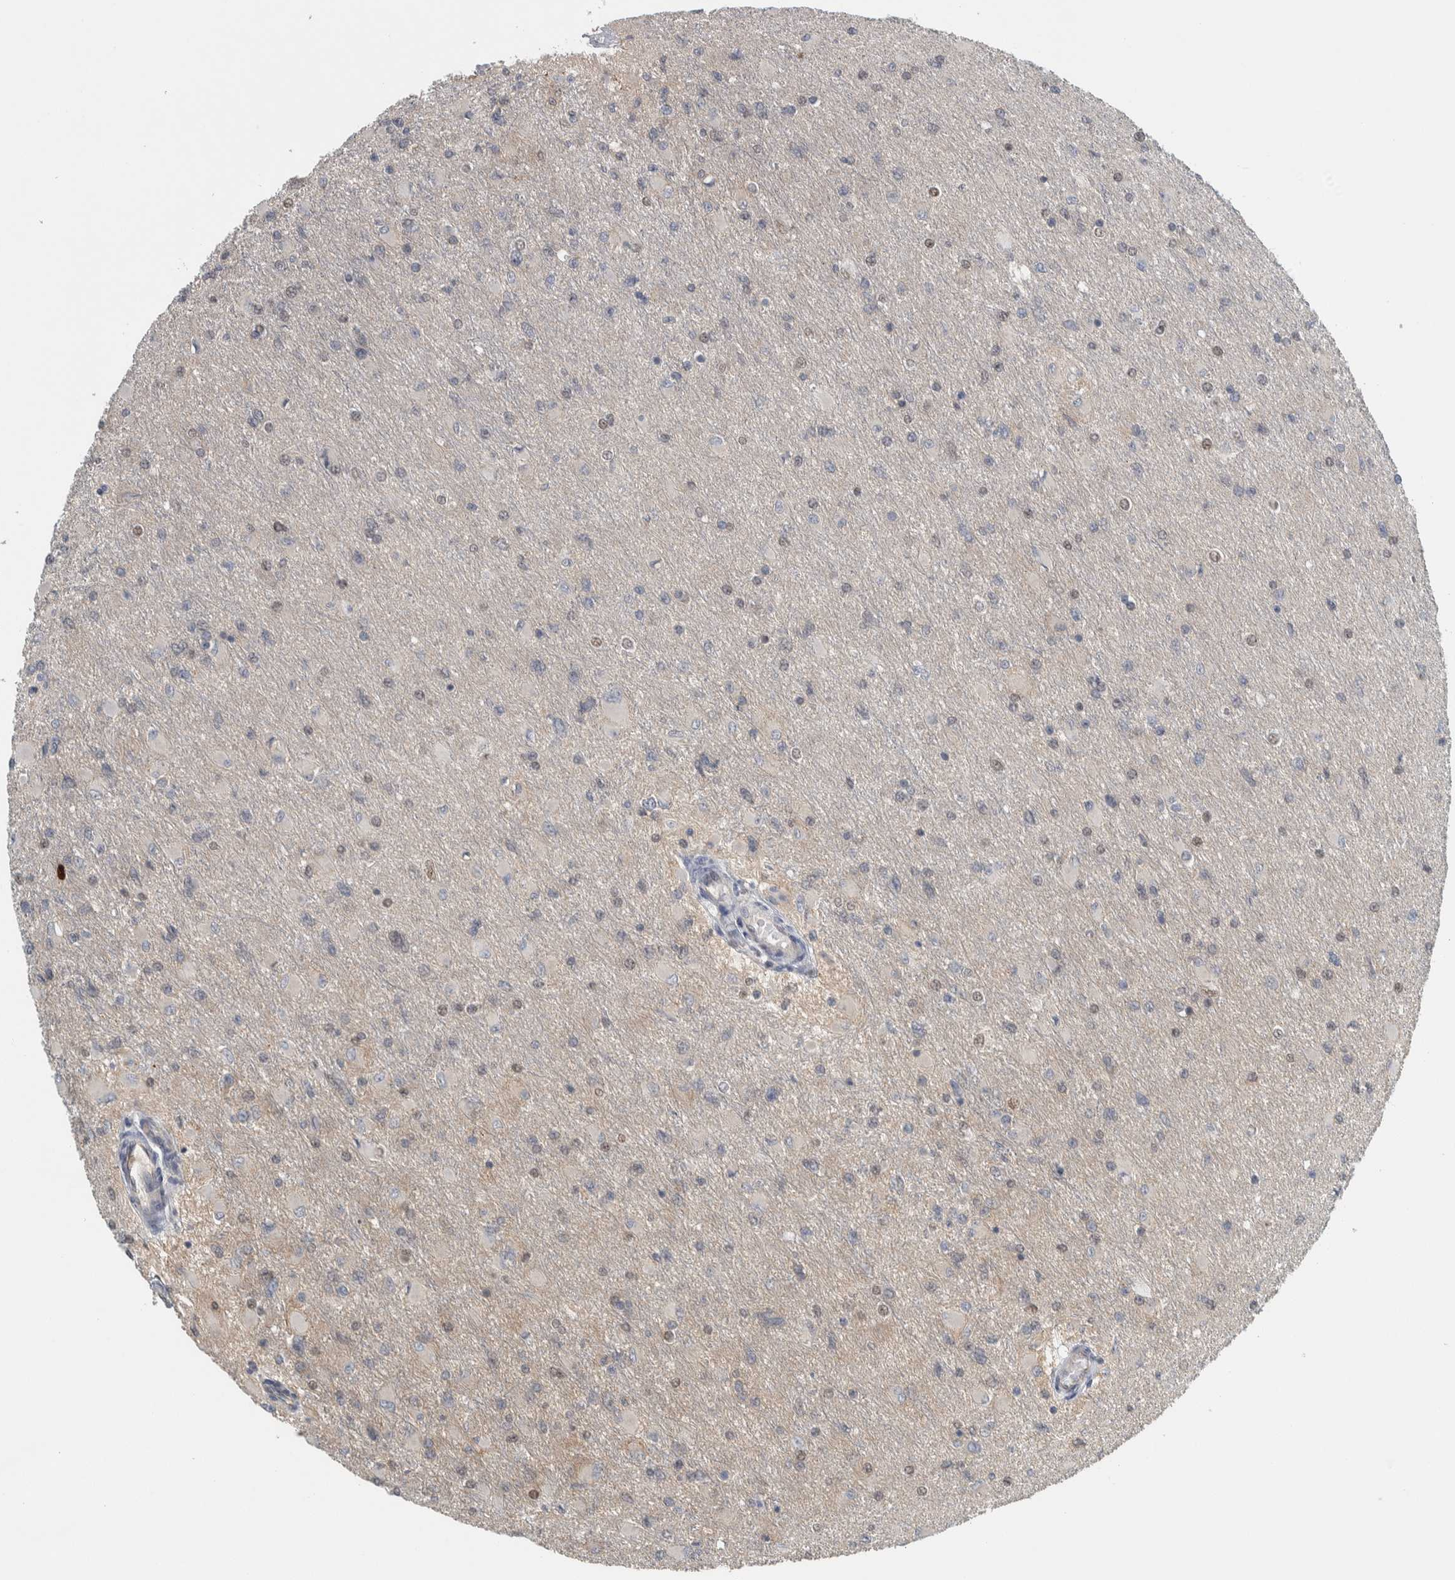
{"staining": {"intensity": "weak", "quantity": "<25%", "location": "nuclear"}, "tissue": "glioma", "cell_type": "Tumor cells", "image_type": "cancer", "snomed": [{"axis": "morphology", "description": "Glioma, malignant, High grade"}, {"axis": "topography", "description": "Cerebral cortex"}], "caption": "Human glioma stained for a protein using immunohistochemistry exhibits no staining in tumor cells.", "gene": "ADPRM", "patient": {"sex": "female", "age": 36}}